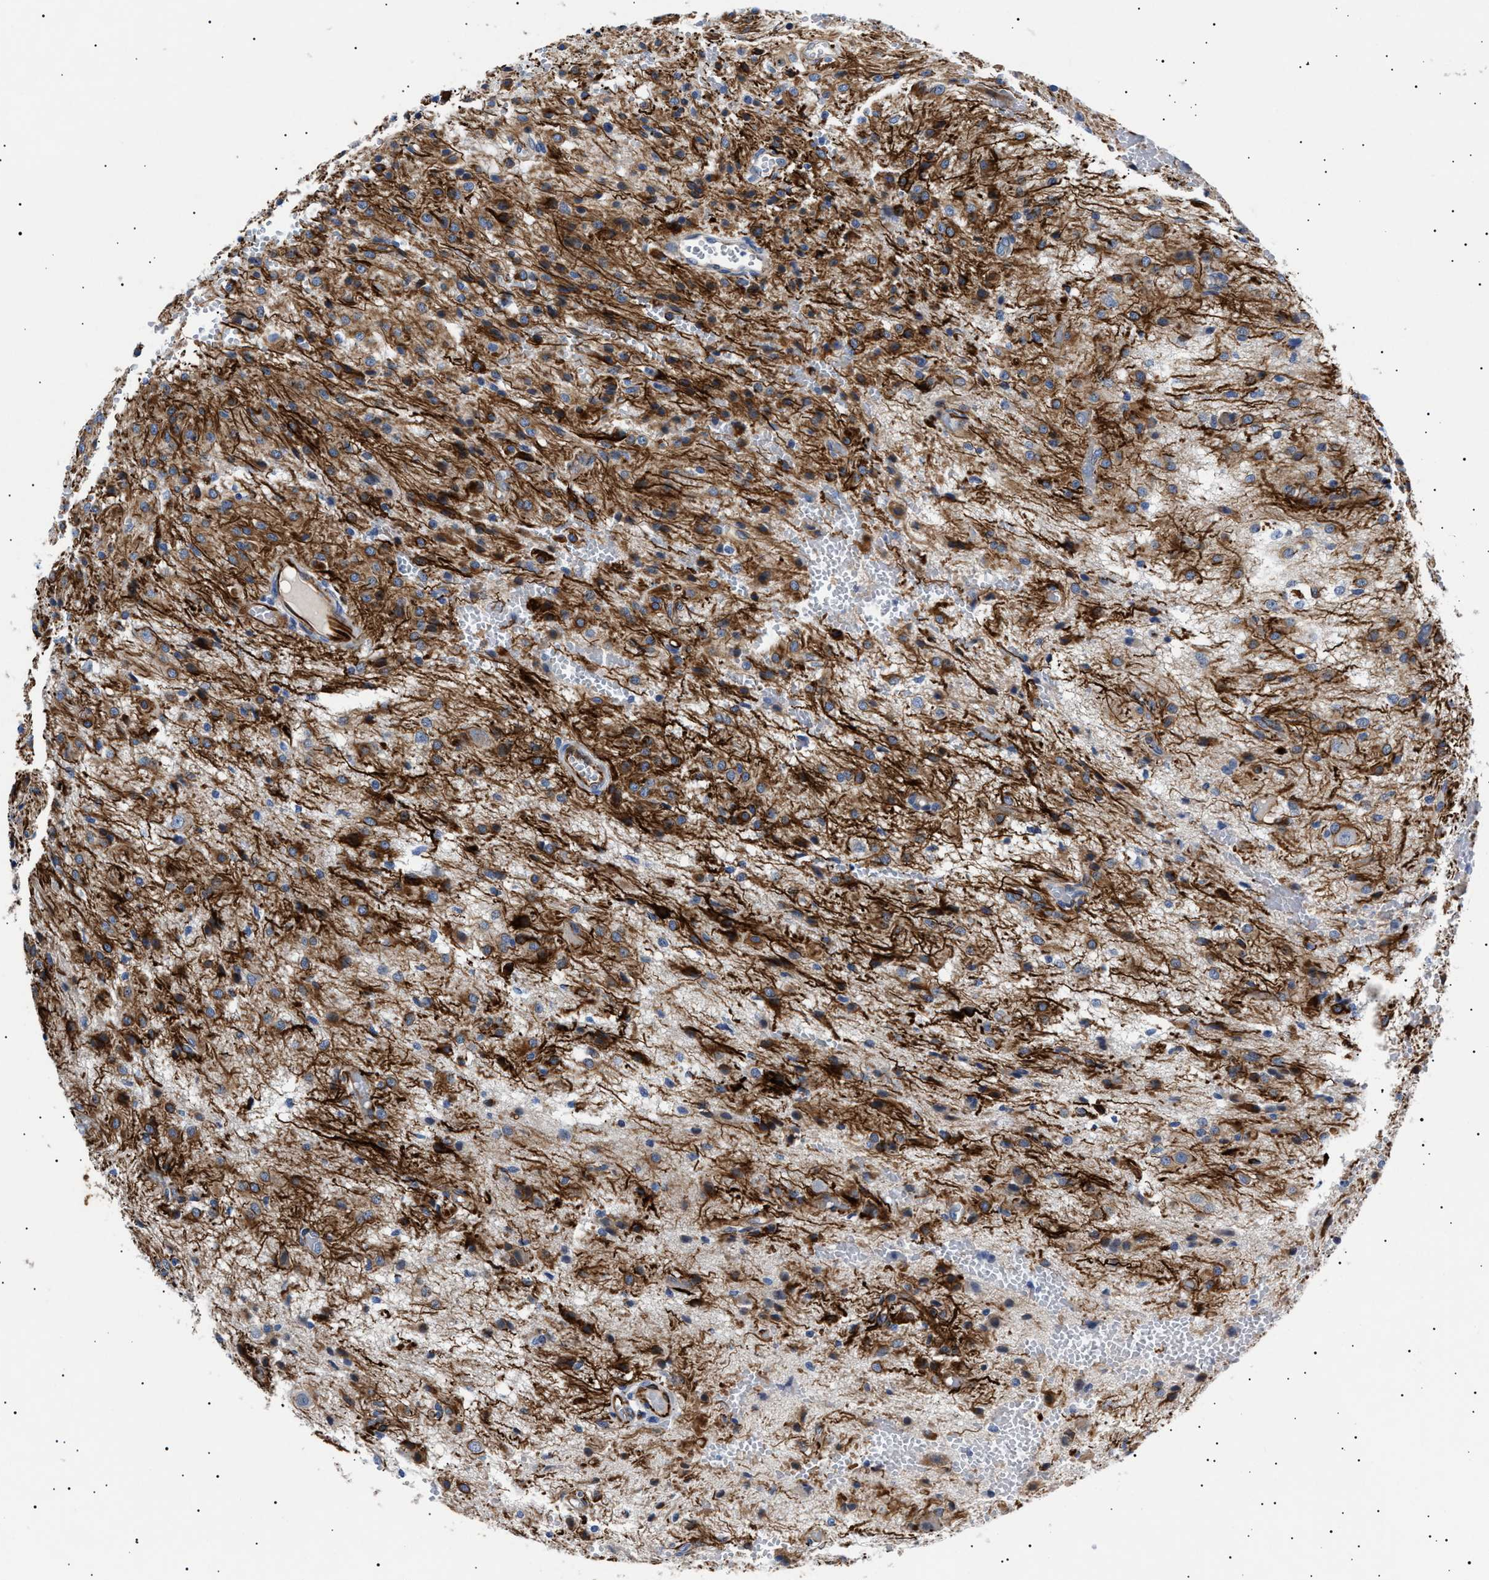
{"staining": {"intensity": "moderate", "quantity": "<25%", "location": "cytoplasmic/membranous"}, "tissue": "glioma", "cell_type": "Tumor cells", "image_type": "cancer", "snomed": [{"axis": "morphology", "description": "Glioma, malignant, High grade"}, {"axis": "topography", "description": "Brain"}], "caption": "Immunohistochemistry of glioma exhibits low levels of moderate cytoplasmic/membranous staining in approximately <25% of tumor cells.", "gene": "OLFML2A", "patient": {"sex": "female", "age": 59}}